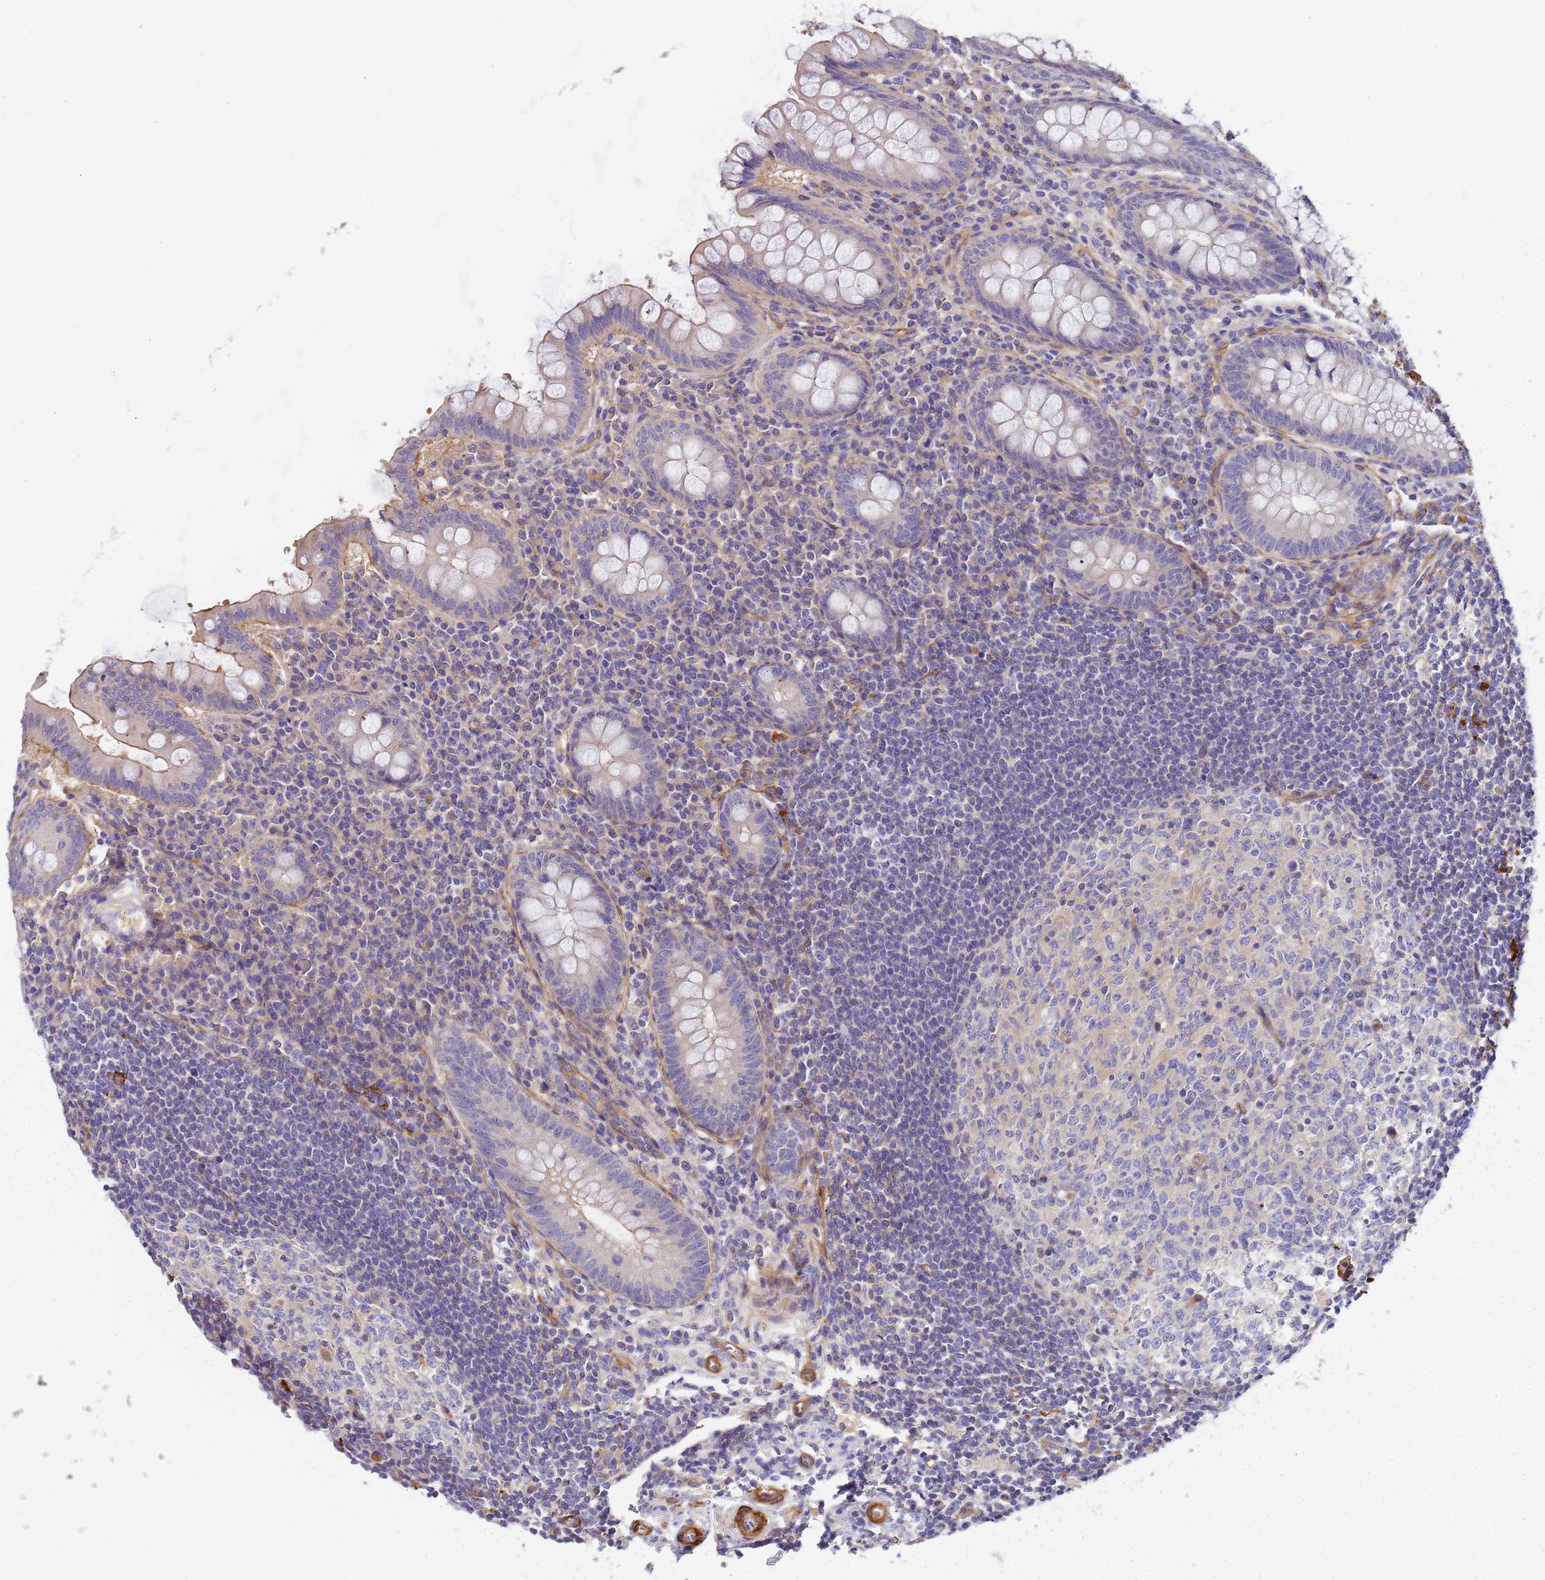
{"staining": {"intensity": "moderate", "quantity": "<25%", "location": "cytoplasmic/membranous"}, "tissue": "appendix", "cell_type": "Glandular cells", "image_type": "normal", "snomed": [{"axis": "morphology", "description": "Normal tissue, NOS"}, {"axis": "topography", "description": "Appendix"}], "caption": "IHC histopathology image of unremarkable human appendix stained for a protein (brown), which shows low levels of moderate cytoplasmic/membranous positivity in approximately <25% of glandular cells.", "gene": "MYL10", "patient": {"sex": "female", "age": 33}}